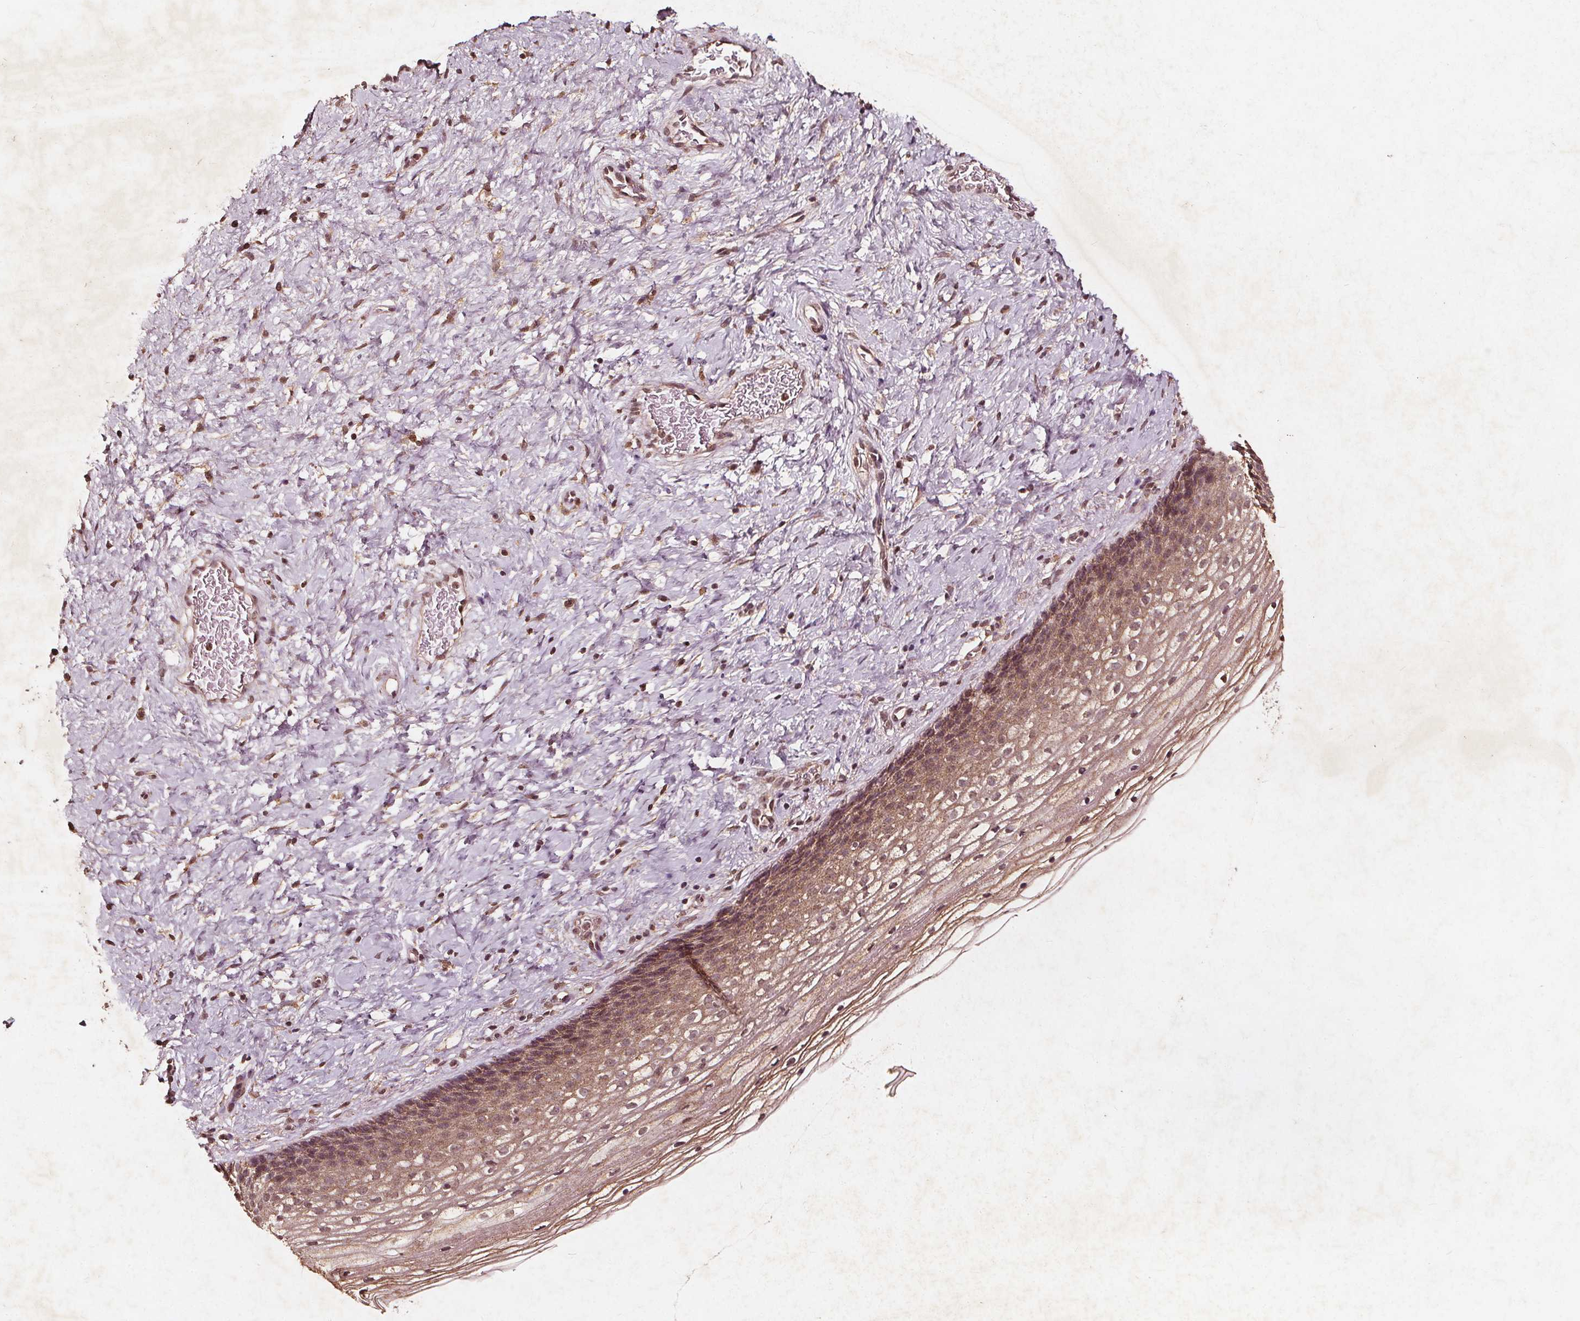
{"staining": {"intensity": "weak", "quantity": "25%-75%", "location": "cytoplasmic/membranous"}, "tissue": "cervix", "cell_type": "Glandular cells", "image_type": "normal", "snomed": [{"axis": "morphology", "description": "Normal tissue, NOS"}, {"axis": "topography", "description": "Cervix"}], "caption": "DAB (3,3'-diaminobenzidine) immunohistochemical staining of unremarkable cervix shows weak cytoplasmic/membranous protein staining in about 25%-75% of glandular cells.", "gene": "ABCA1", "patient": {"sex": "female", "age": 34}}